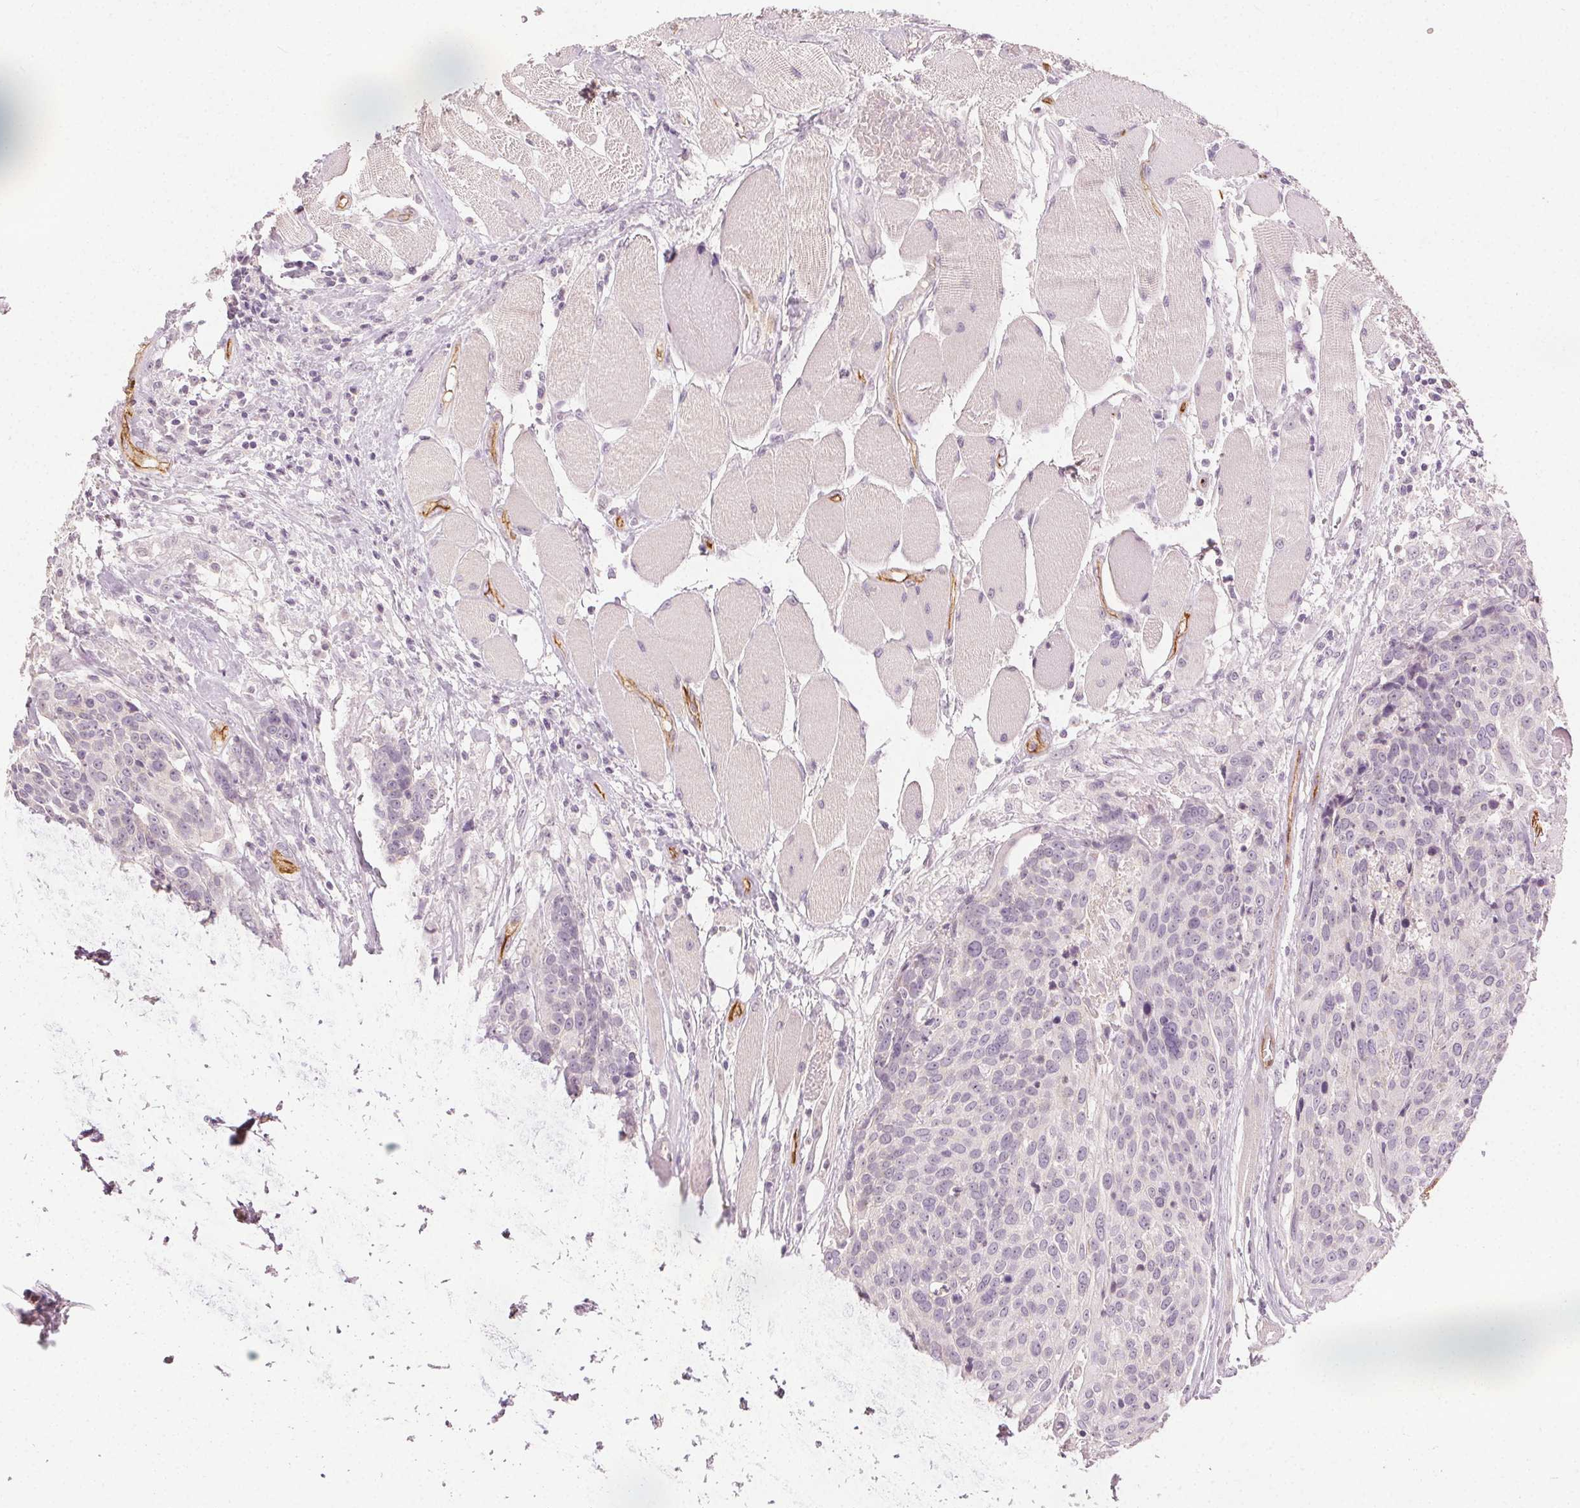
{"staining": {"intensity": "negative", "quantity": "none", "location": "none"}, "tissue": "head and neck cancer", "cell_type": "Tumor cells", "image_type": "cancer", "snomed": [{"axis": "morphology", "description": "Squamous cell carcinoma, NOS"}, {"axis": "topography", "description": "Oral tissue"}, {"axis": "topography", "description": "Head-Neck"}], "caption": "Tumor cells show no significant staining in head and neck squamous cell carcinoma.", "gene": "PODXL", "patient": {"sex": "male", "age": 64}}